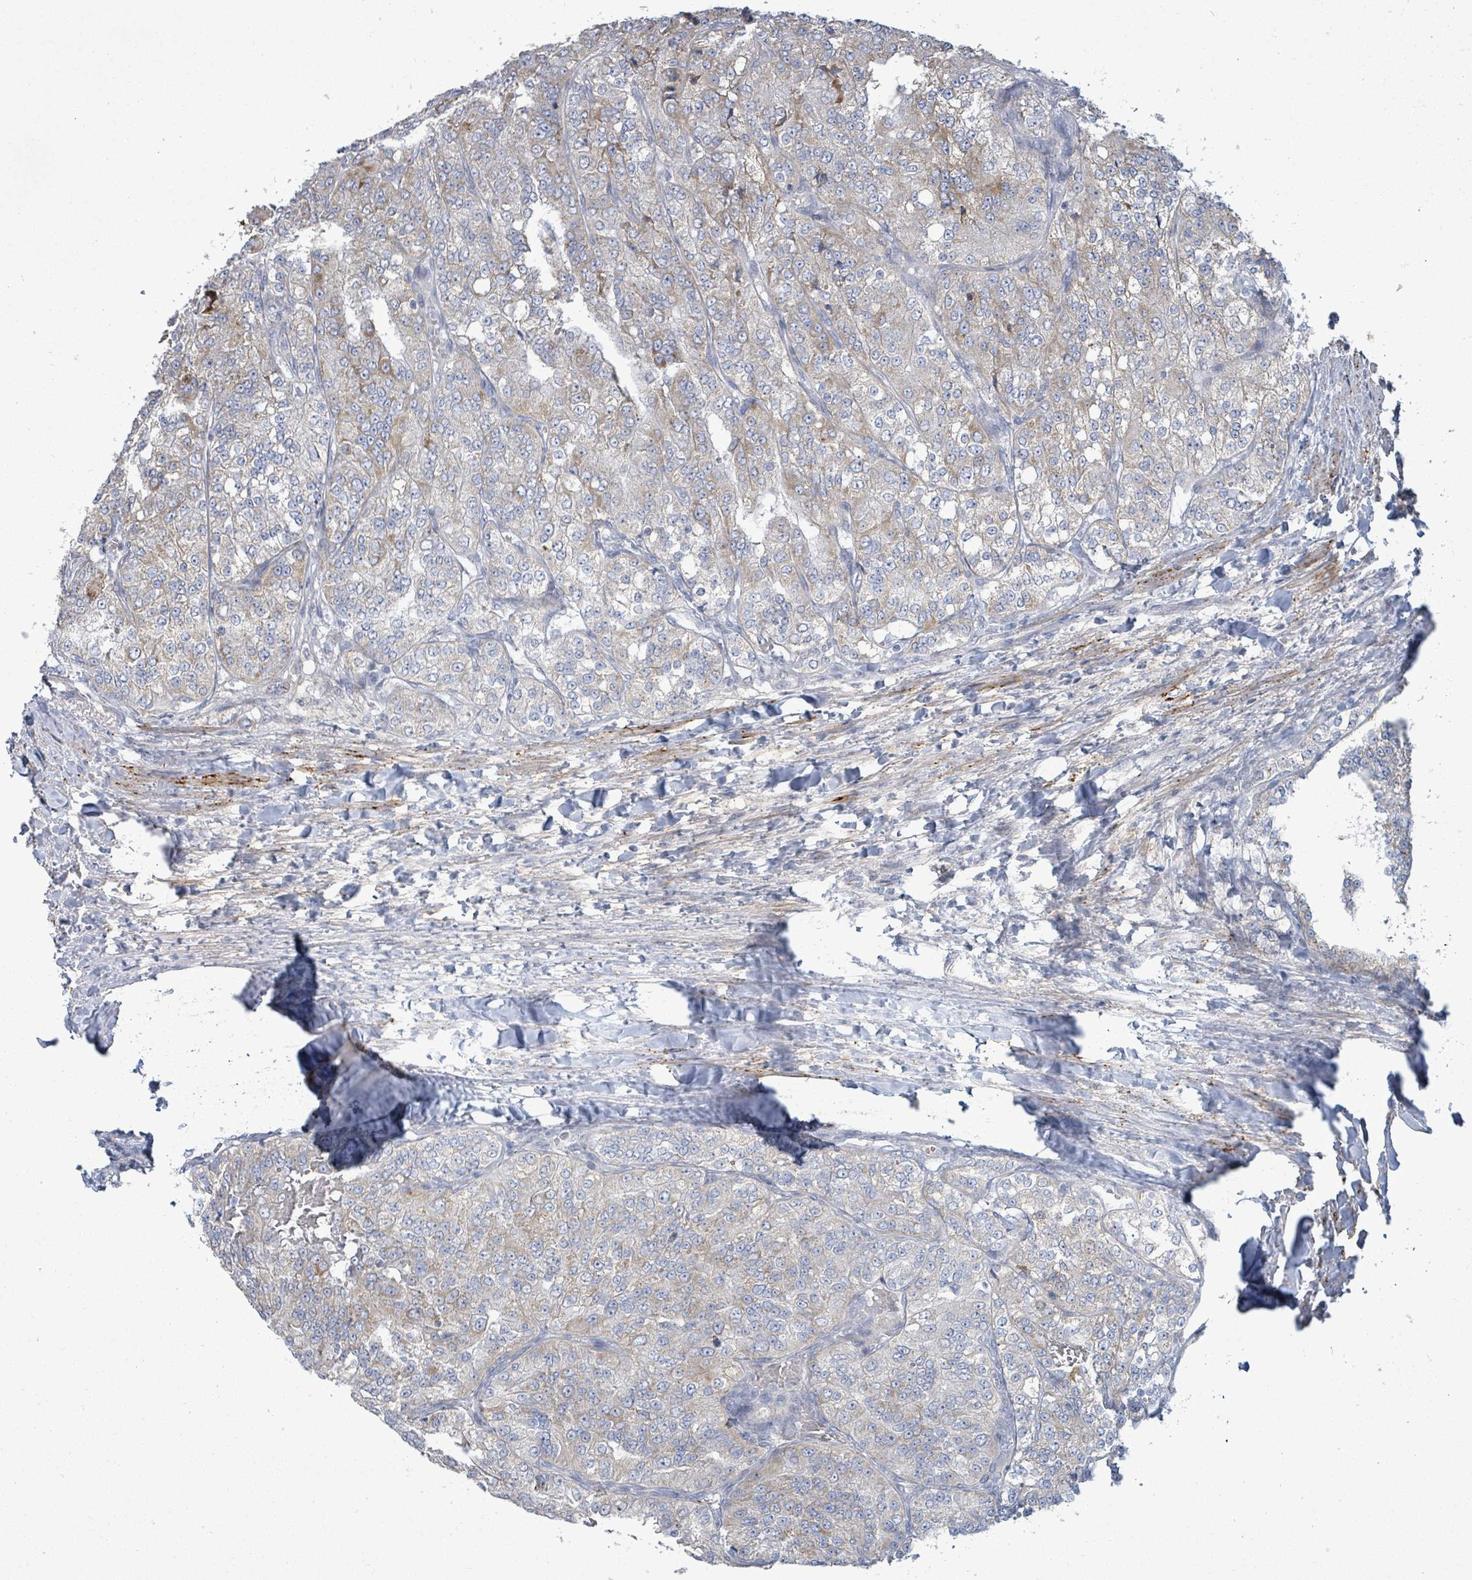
{"staining": {"intensity": "moderate", "quantity": "<25%", "location": "cytoplasmic/membranous"}, "tissue": "renal cancer", "cell_type": "Tumor cells", "image_type": "cancer", "snomed": [{"axis": "morphology", "description": "Adenocarcinoma, NOS"}, {"axis": "topography", "description": "Kidney"}], "caption": "Immunohistochemical staining of renal adenocarcinoma exhibits moderate cytoplasmic/membranous protein positivity in approximately <25% of tumor cells.", "gene": "ZFPM1", "patient": {"sex": "female", "age": 63}}